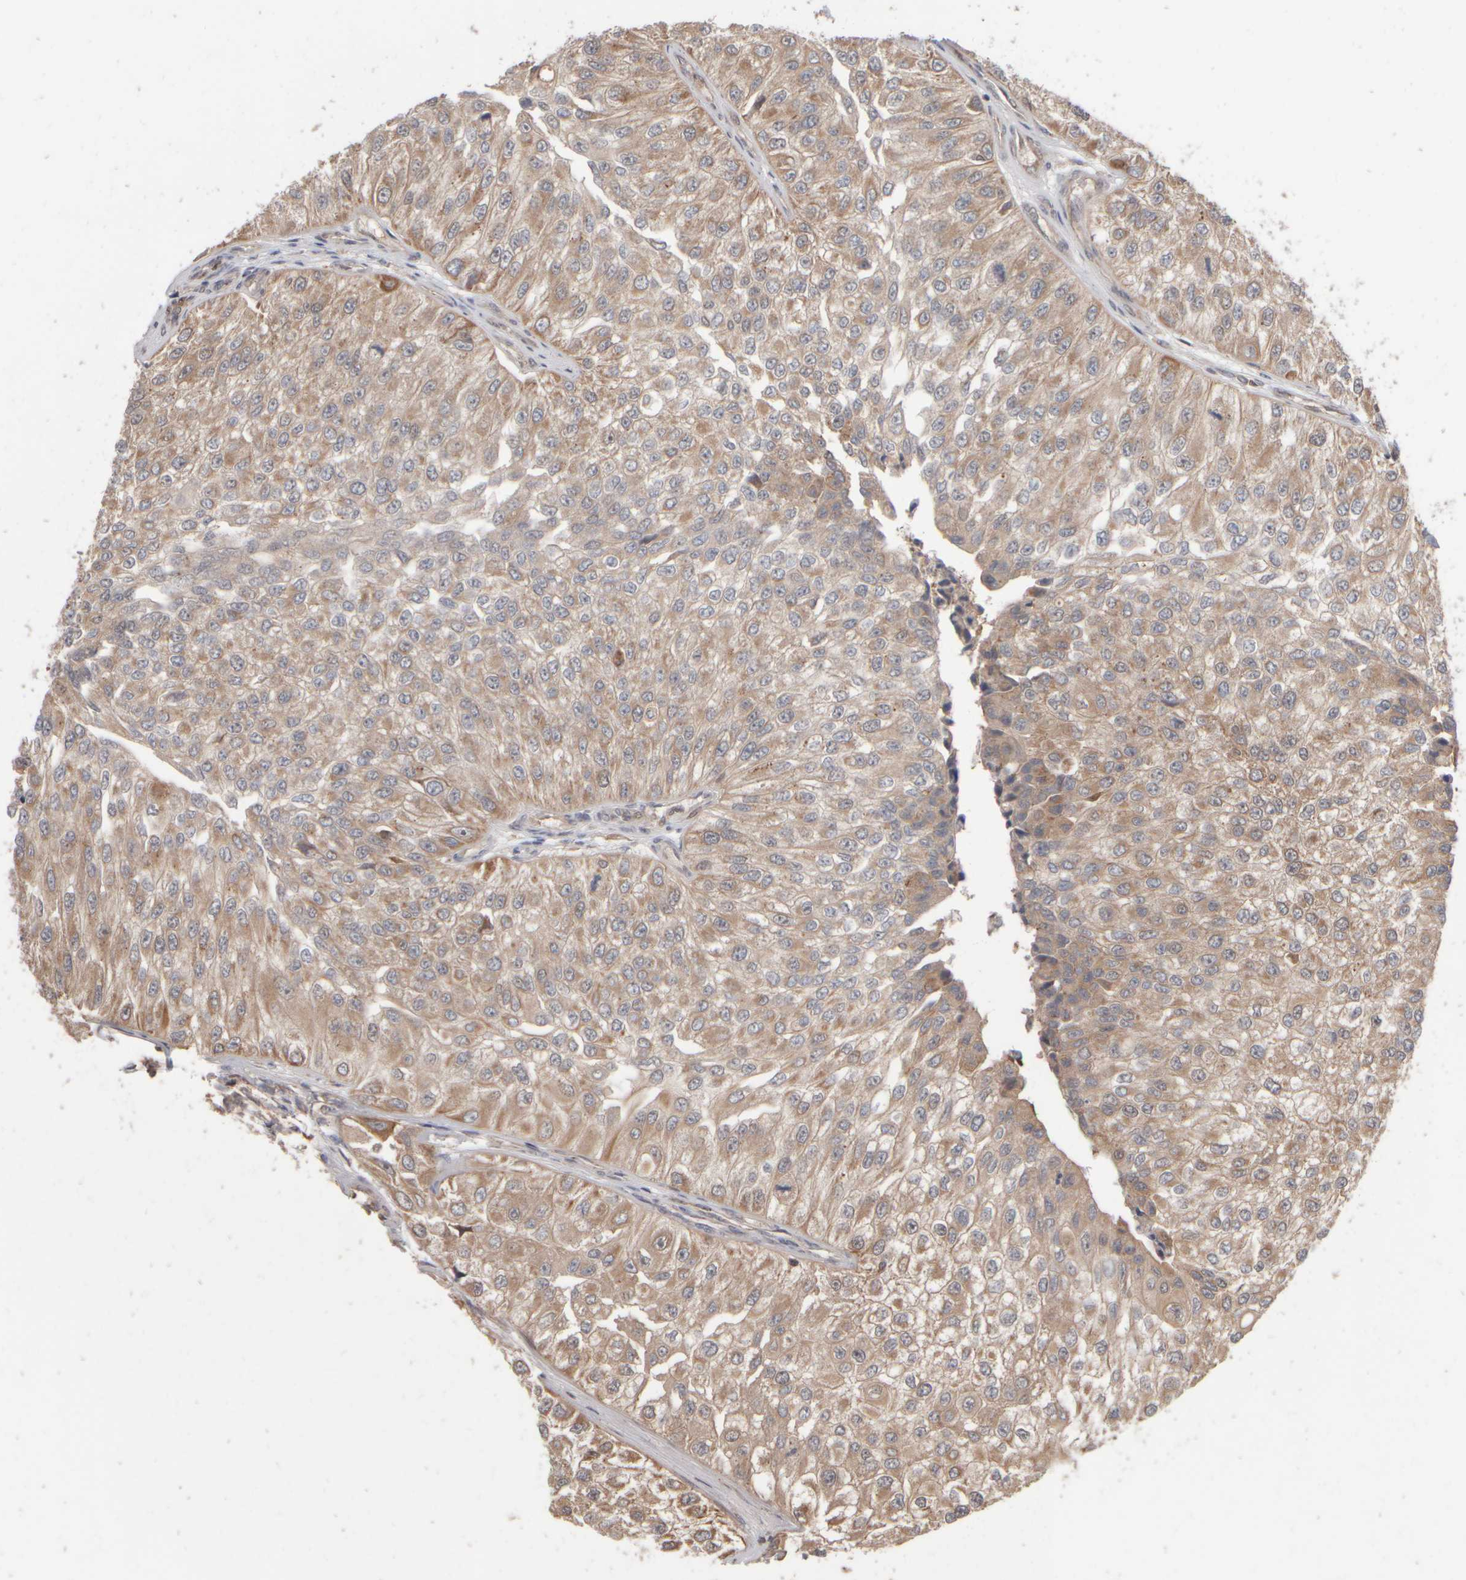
{"staining": {"intensity": "moderate", "quantity": ">75%", "location": "cytoplasmic/membranous"}, "tissue": "urothelial cancer", "cell_type": "Tumor cells", "image_type": "cancer", "snomed": [{"axis": "morphology", "description": "Urothelial carcinoma, High grade"}, {"axis": "topography", "description": "Kidney"}, {"axis": "topography", "description": "Urinary bladder"}], "caption": "A micrograph of human urothelial cancer stained for a protein reveals moderate cytoplasmic/membranous brown staining in tumor cells. (brown staining indicates protein expression, while blue staining denotes nuclei).", "gene": "ABHD11", "patient": {"sex": "male", "age": 77}}